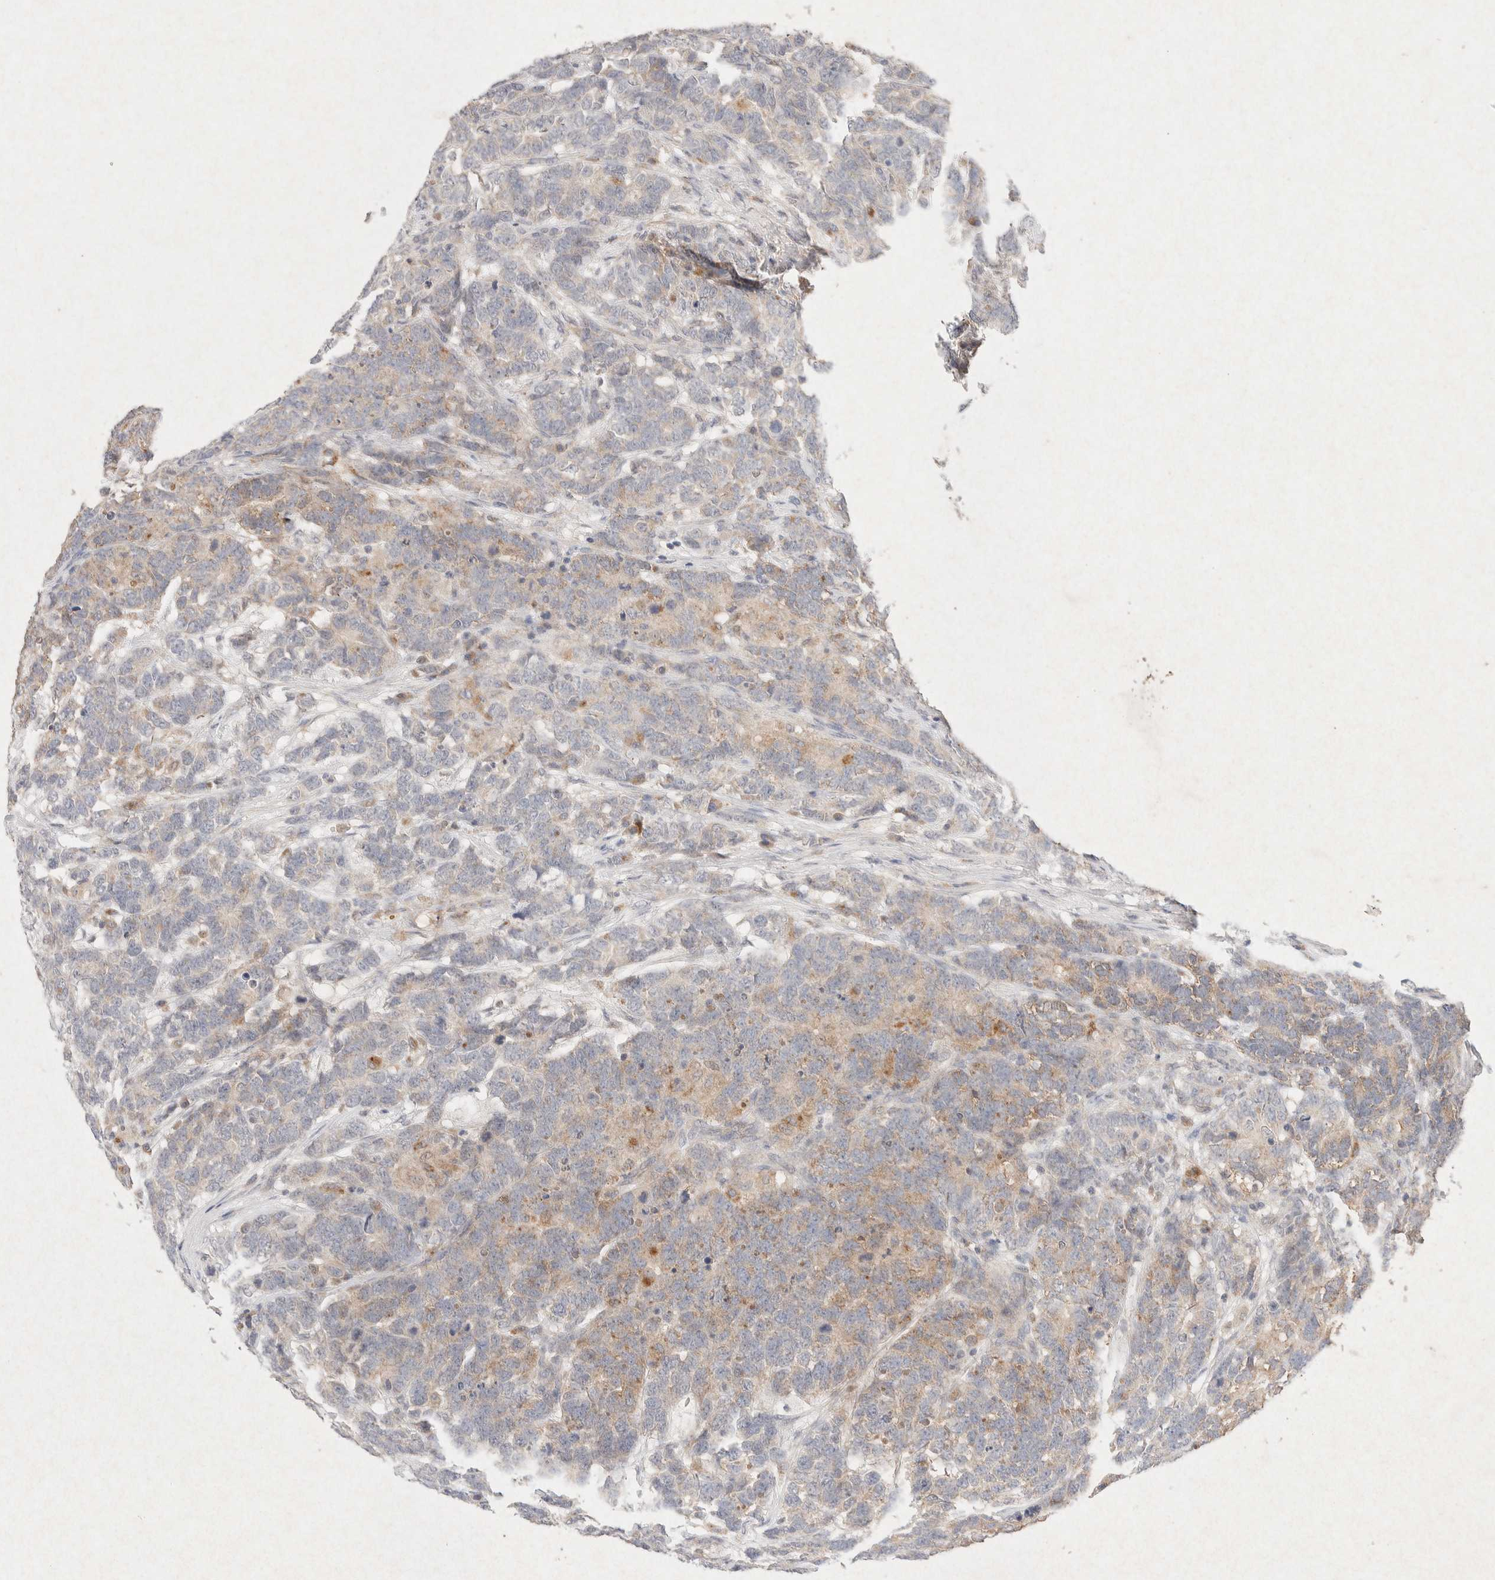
{"staining": {"intensity": "weak", "quantity": ">75%", "location": "cytoplasmic/membranous"}, "tissue": "testis cancer", "cell_type": "Tumor cells", "image_type": "cancer", "snomed": [{"axis": "morphology", "description": "Carcinoma, Embryonal, NOS"}, {"axis": "topography", "description": "Testis"}], "caption": "Brown immunohistochemical staining in embryonal carcinoma (testis) demonstrates weak cytoplasmic/membranous staining in approximately >75% of tumor cells. (brown staining indicates protein expression, while blue staining denotes nuclei).", "gene": "GNAI1", "patient": {"sex": "male", "age": 26}}